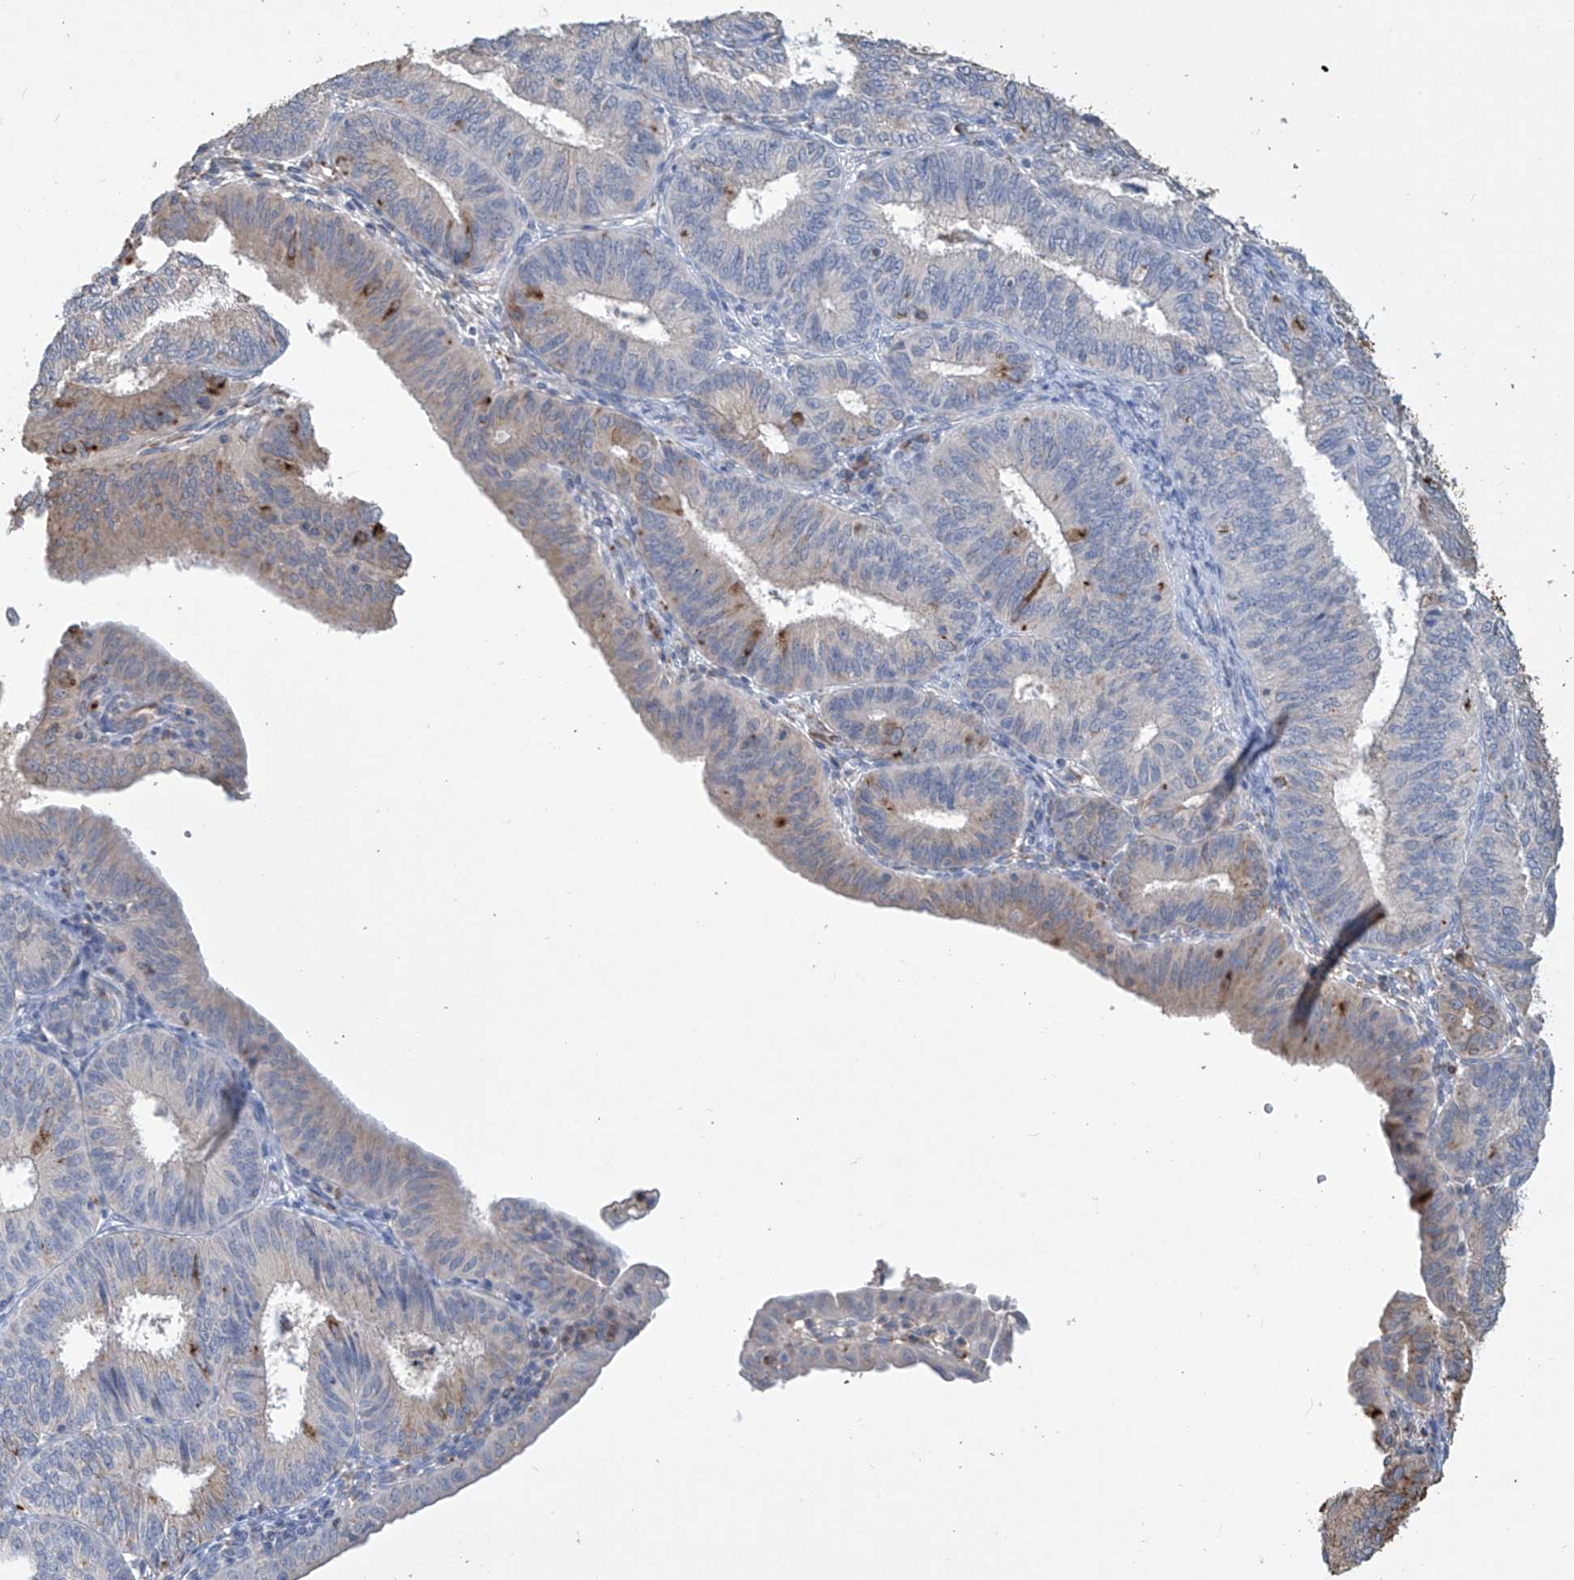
{"staining": {"intensity": "weak", "quantity": "<25%", "location": "cytoplasmic/membranous"}, "tissue": "endometrial cancer", "cell_type": "Tumor cells", "image_type": "cancer", "snomed": [{"axis": "morphology", "description": "Adenocarcinoma, NOS"}, {"axis": "topography", "description": "Endometrium"}], "caption": "The micrograph shows no significant staining in tumor cells of endometrial adenocarcinoma.", "gene": "OGT", "patient": {"sex": "female", "age": 51}}